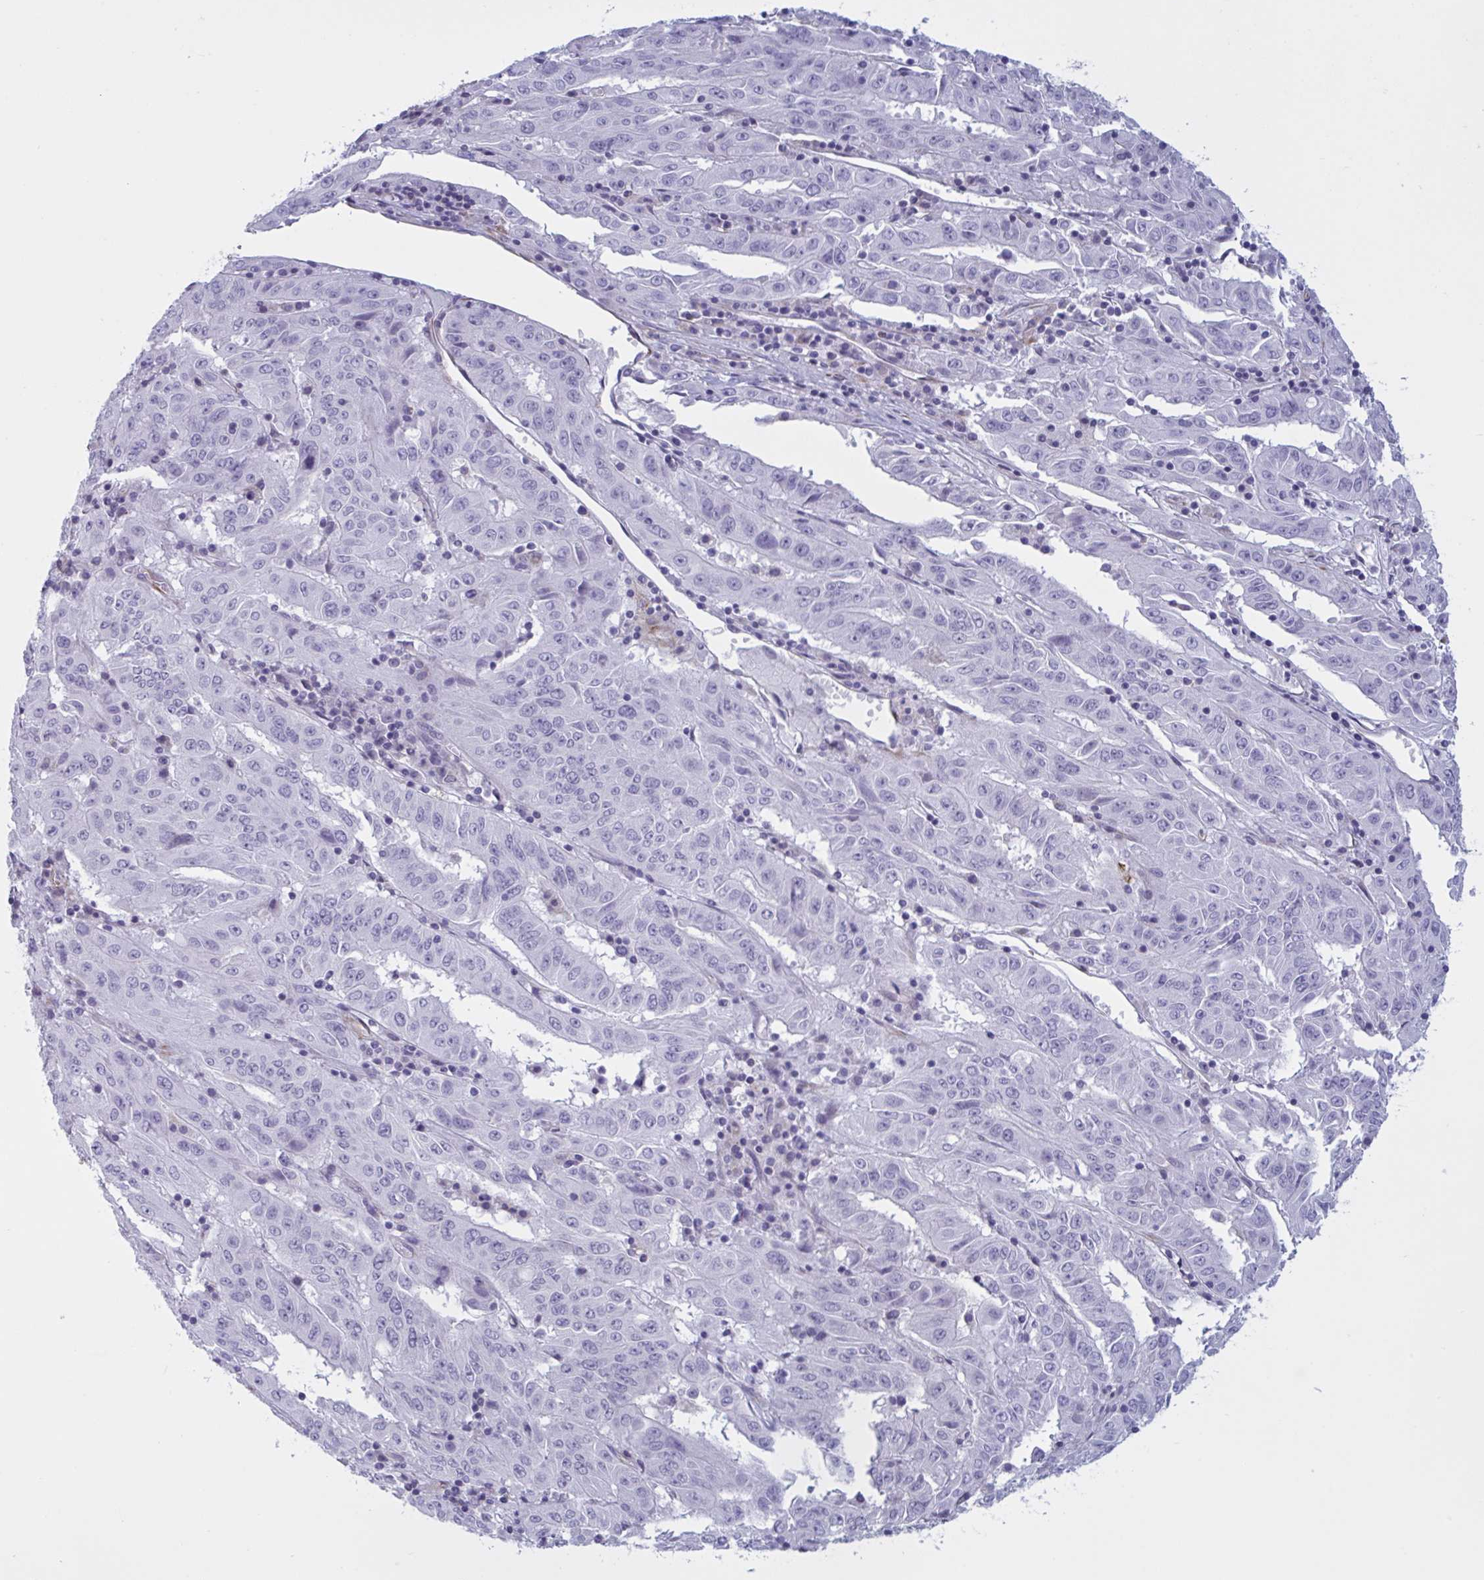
{"staining": {"intensity": "negative", "quantity": "none", "location": "none"}, "tissue": "pancreatic cancer", "cell_type": "Tumor cells", "image_type": "cancer", "snomed": [{"axis": "morphology", "description": "Adenocarcinoma, NOS"}, {"axis": "topography", "description": "Pancreas"}], "caption": "A histopathology image of pancreatic cancer (adenocarcinoma) stained for a protein reveals no brown staining in tumor cells.", "gene": "OR1L3", "patient": {"sex": "male", "age": 63}}